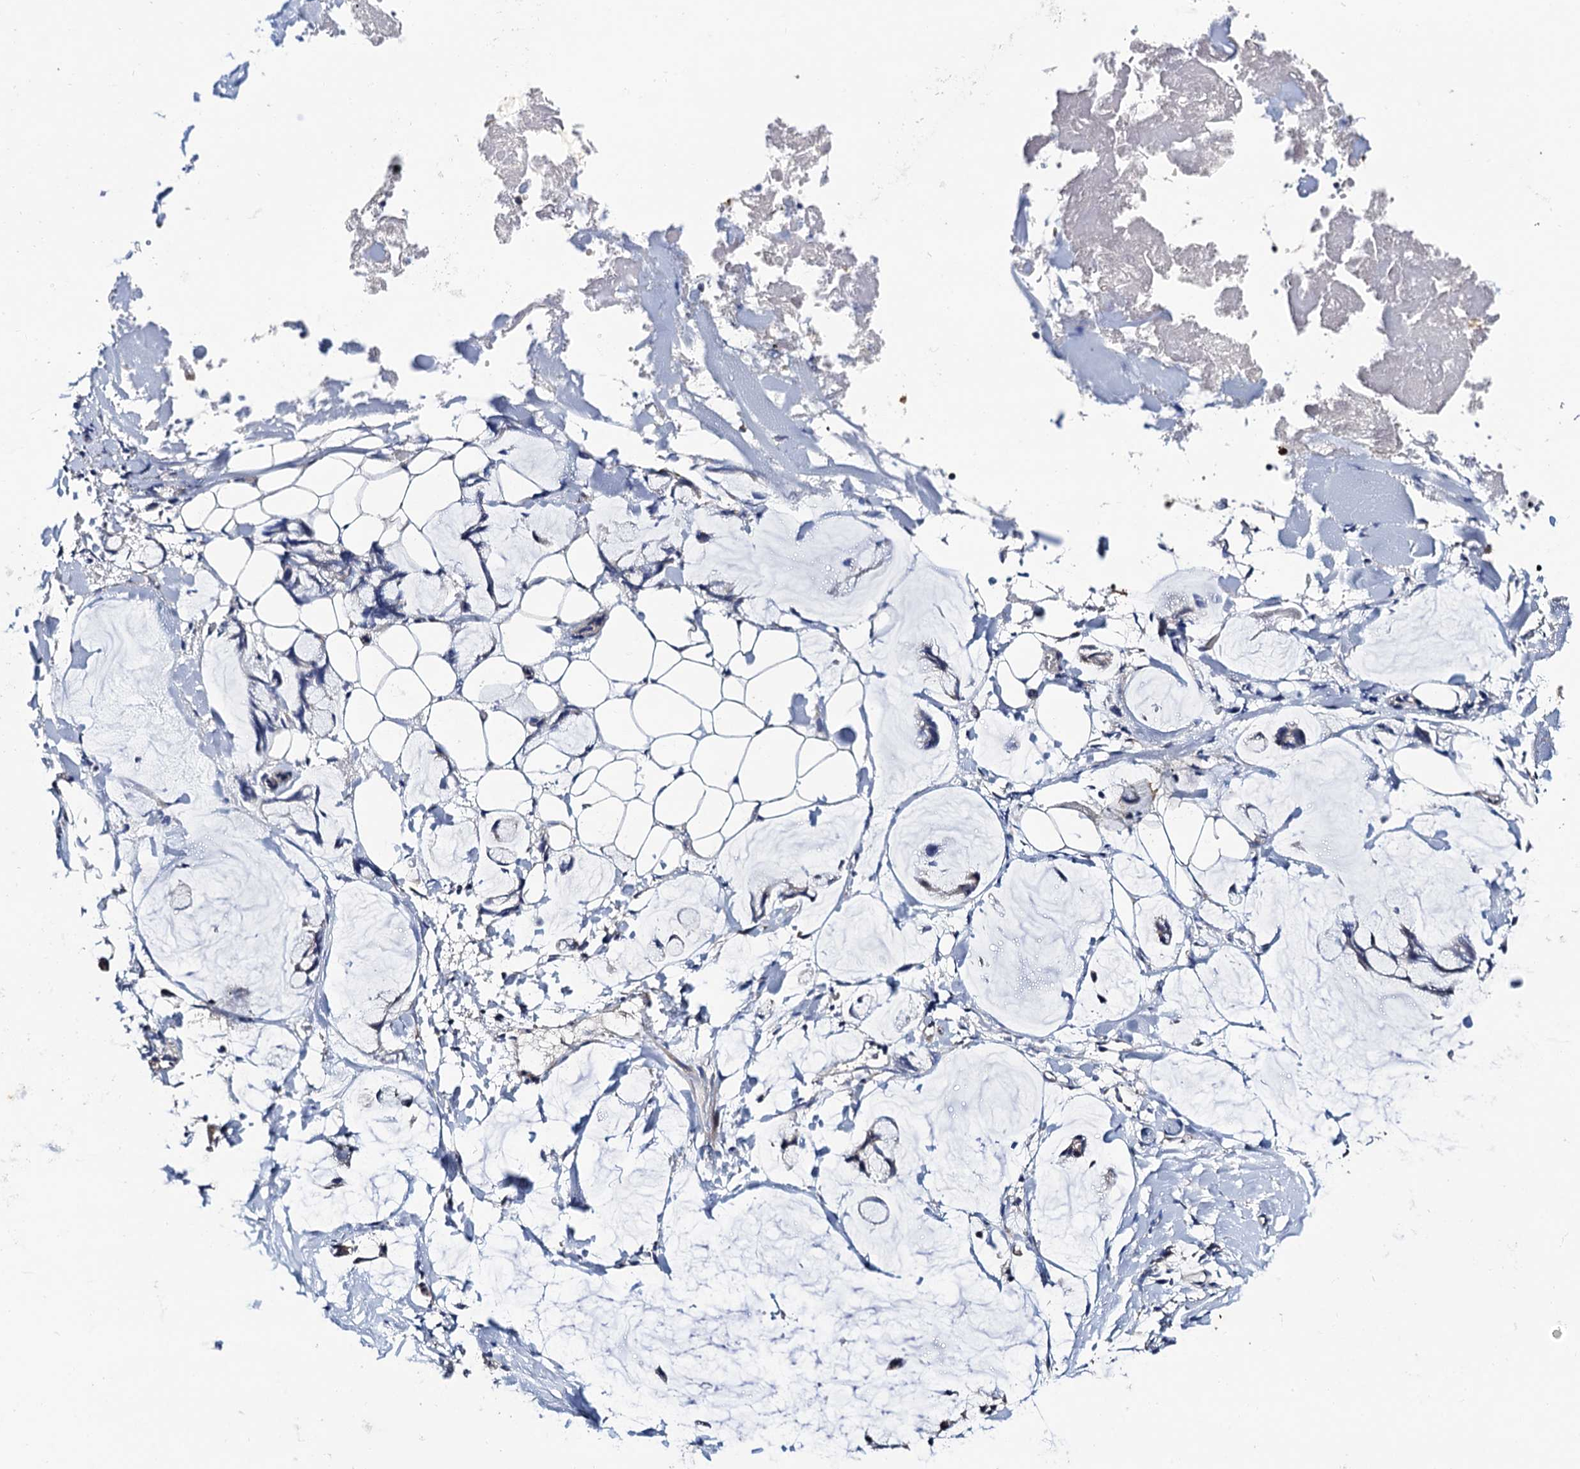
{"staining": {"intensity": "negative", "quantity": "none", "location": "none"}, "tissue": "adipose tissue", "cell_type": "Adipocytes", "image_type": "normal", "snomed": [{"axis": "morphology", "description": "Normal tissue, NOS"}, {"axis": "morphology", "description": "Adenocarcinoma, NOS"}, {"axis": "topography", "description": "Colon"}, {"axis": "topography", "description": "Peripheral nerve tissue"}], "caption": "Protein analysis of benign adipose tissue reveals no significant staining in adipocytes. (DAB (3,3'-diaminobenzidine) immunohistochemistry (IHC) with hematoxylin counter stain).", "gene": "NAA16", "patient": {"sex": "male", "age": 14}}